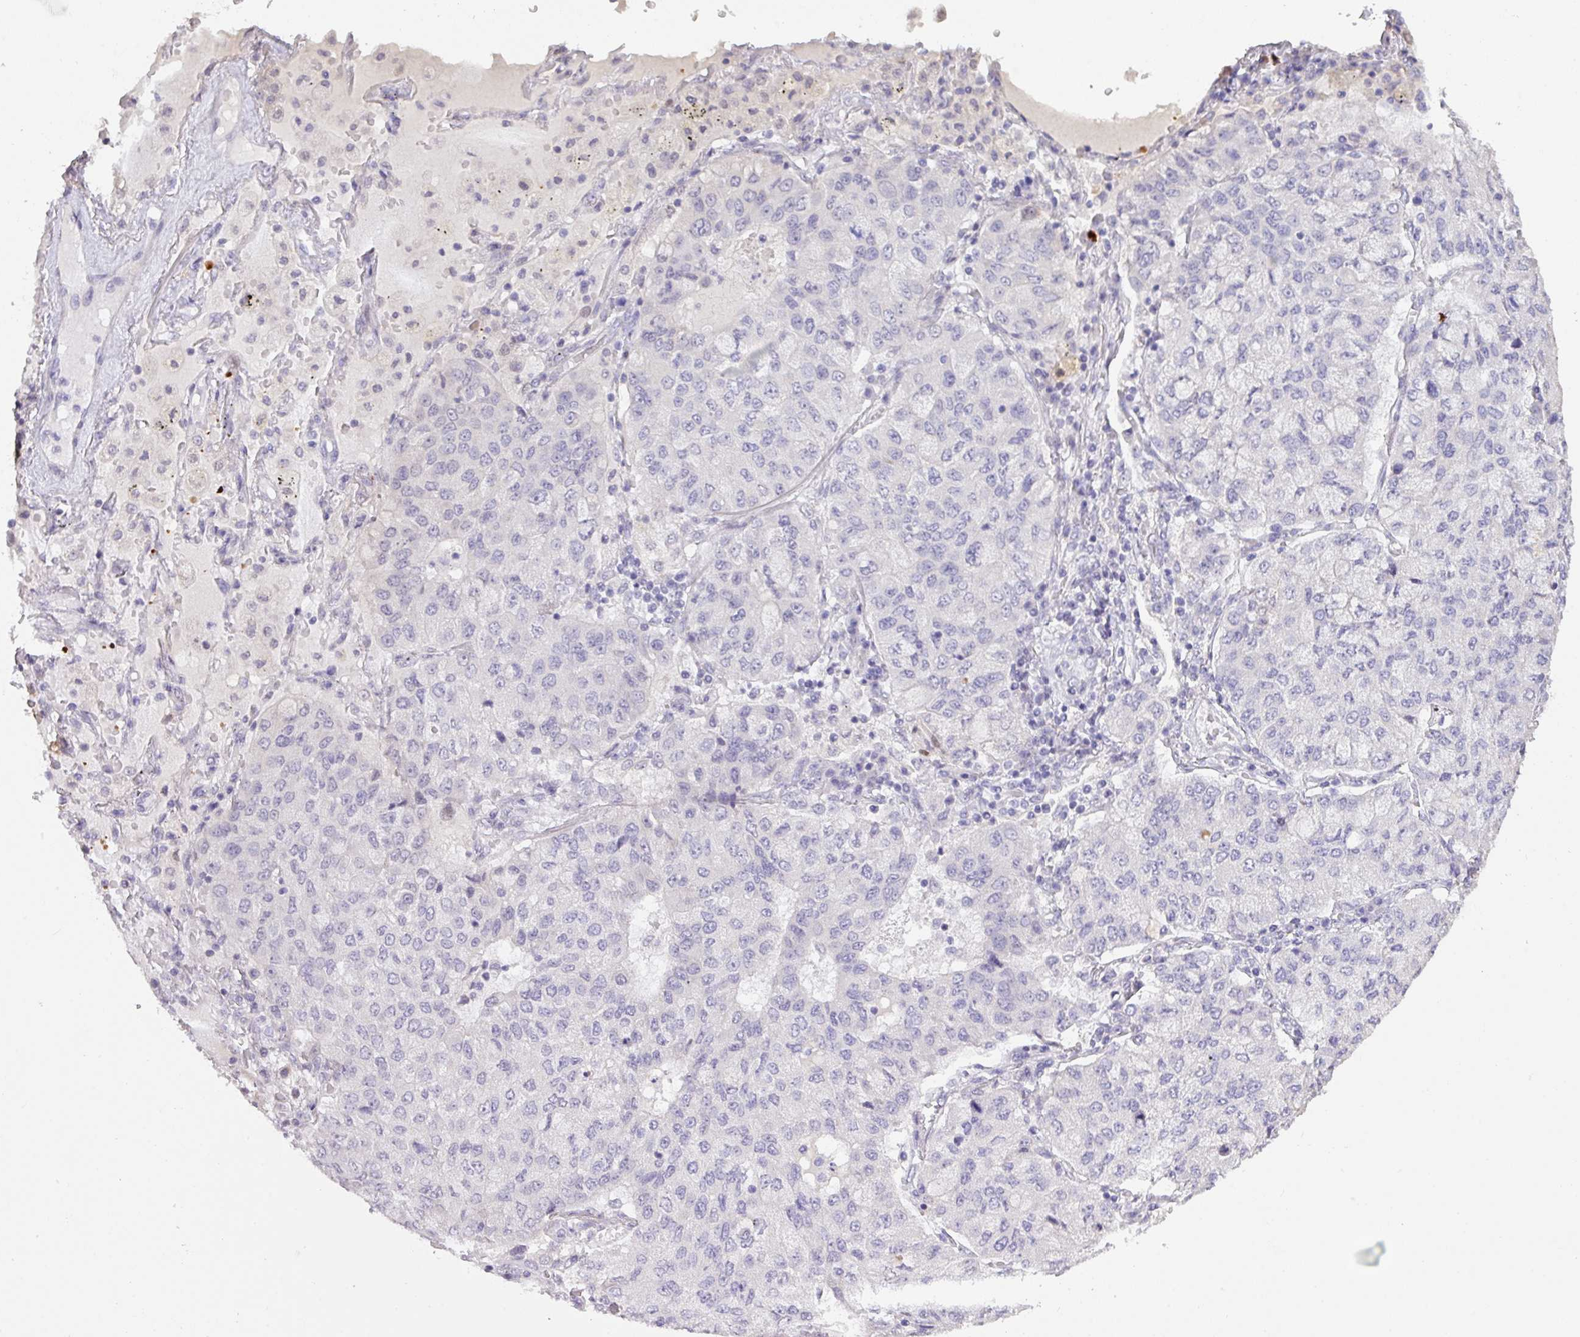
{"staining": {"intensity": "negative", "quantity": "none", "location": "none"}, "tissue": "lung cancer", "cell_type": "Tumor cells", "image_type": "cancer", "snomed": [{"axis": "morphology", "description": "Squamous cell carcinoma, NOS"}, {"axis": "topography", "description": "Lung"}], "caption": "Tumor cells show no significant positivity in lung squamous cell carcinoma.", "gene": "ANKRD13B", "patient": {"sex": "male", "age": 74}}